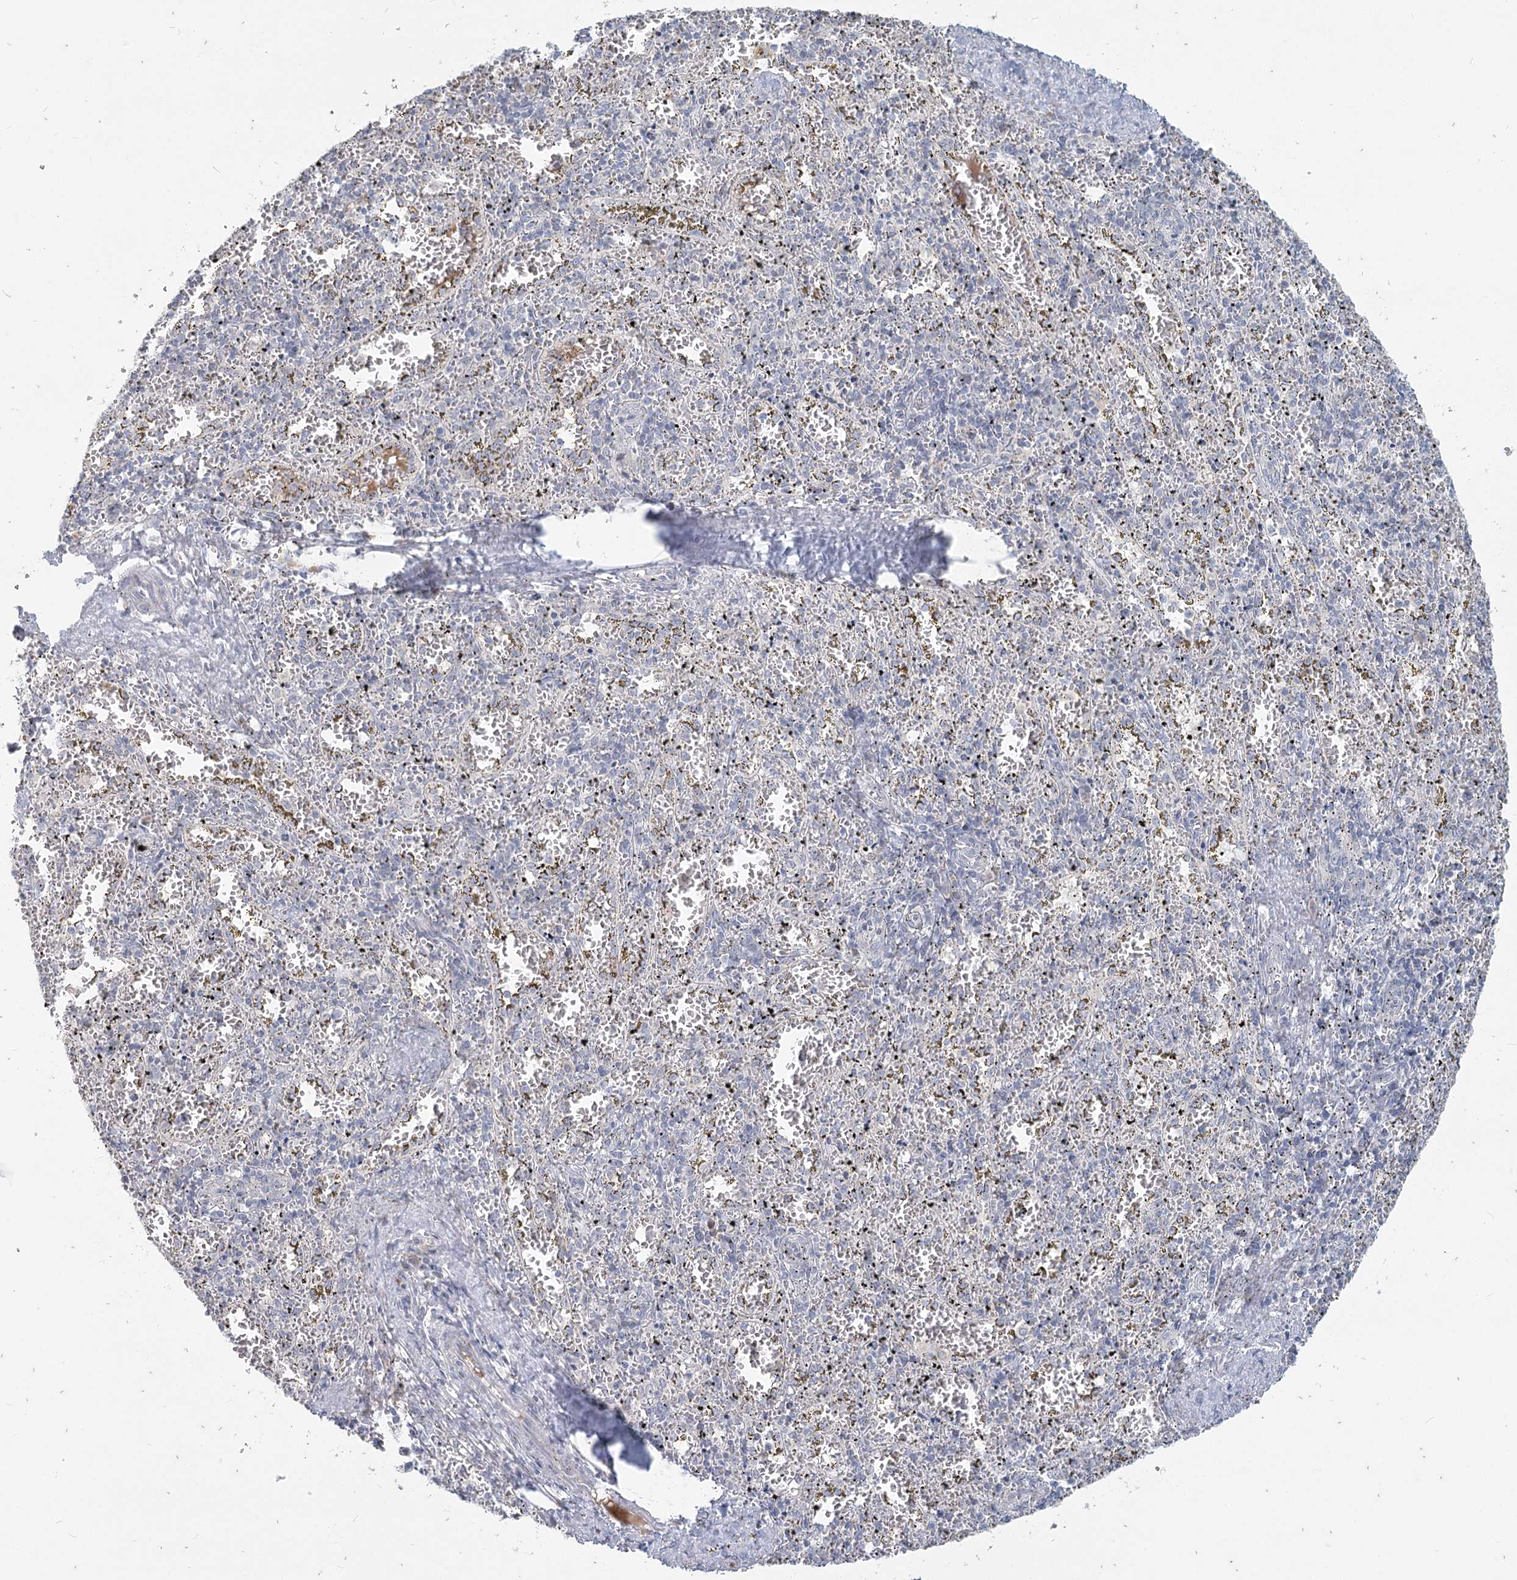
{"staining": {"intensity": "negative", "quantity": "none", "location": "none"}, "tissue": "spleen", "cell_type": "Cells in red pulp", "image_type": "normal", "snomed": [{"axis": "morphology", "description": "Normal tissue, NOS"}, {"axis": "topography", "description": "Spleen"}], "caption": "High power microscopy image of an immunohistochemistry histopathology image of unremarkable spleen, revealing no significant staining in cells in red pulp.", "gene": "SLC9A3", "patient": {"sex": "male", "age": 11}}